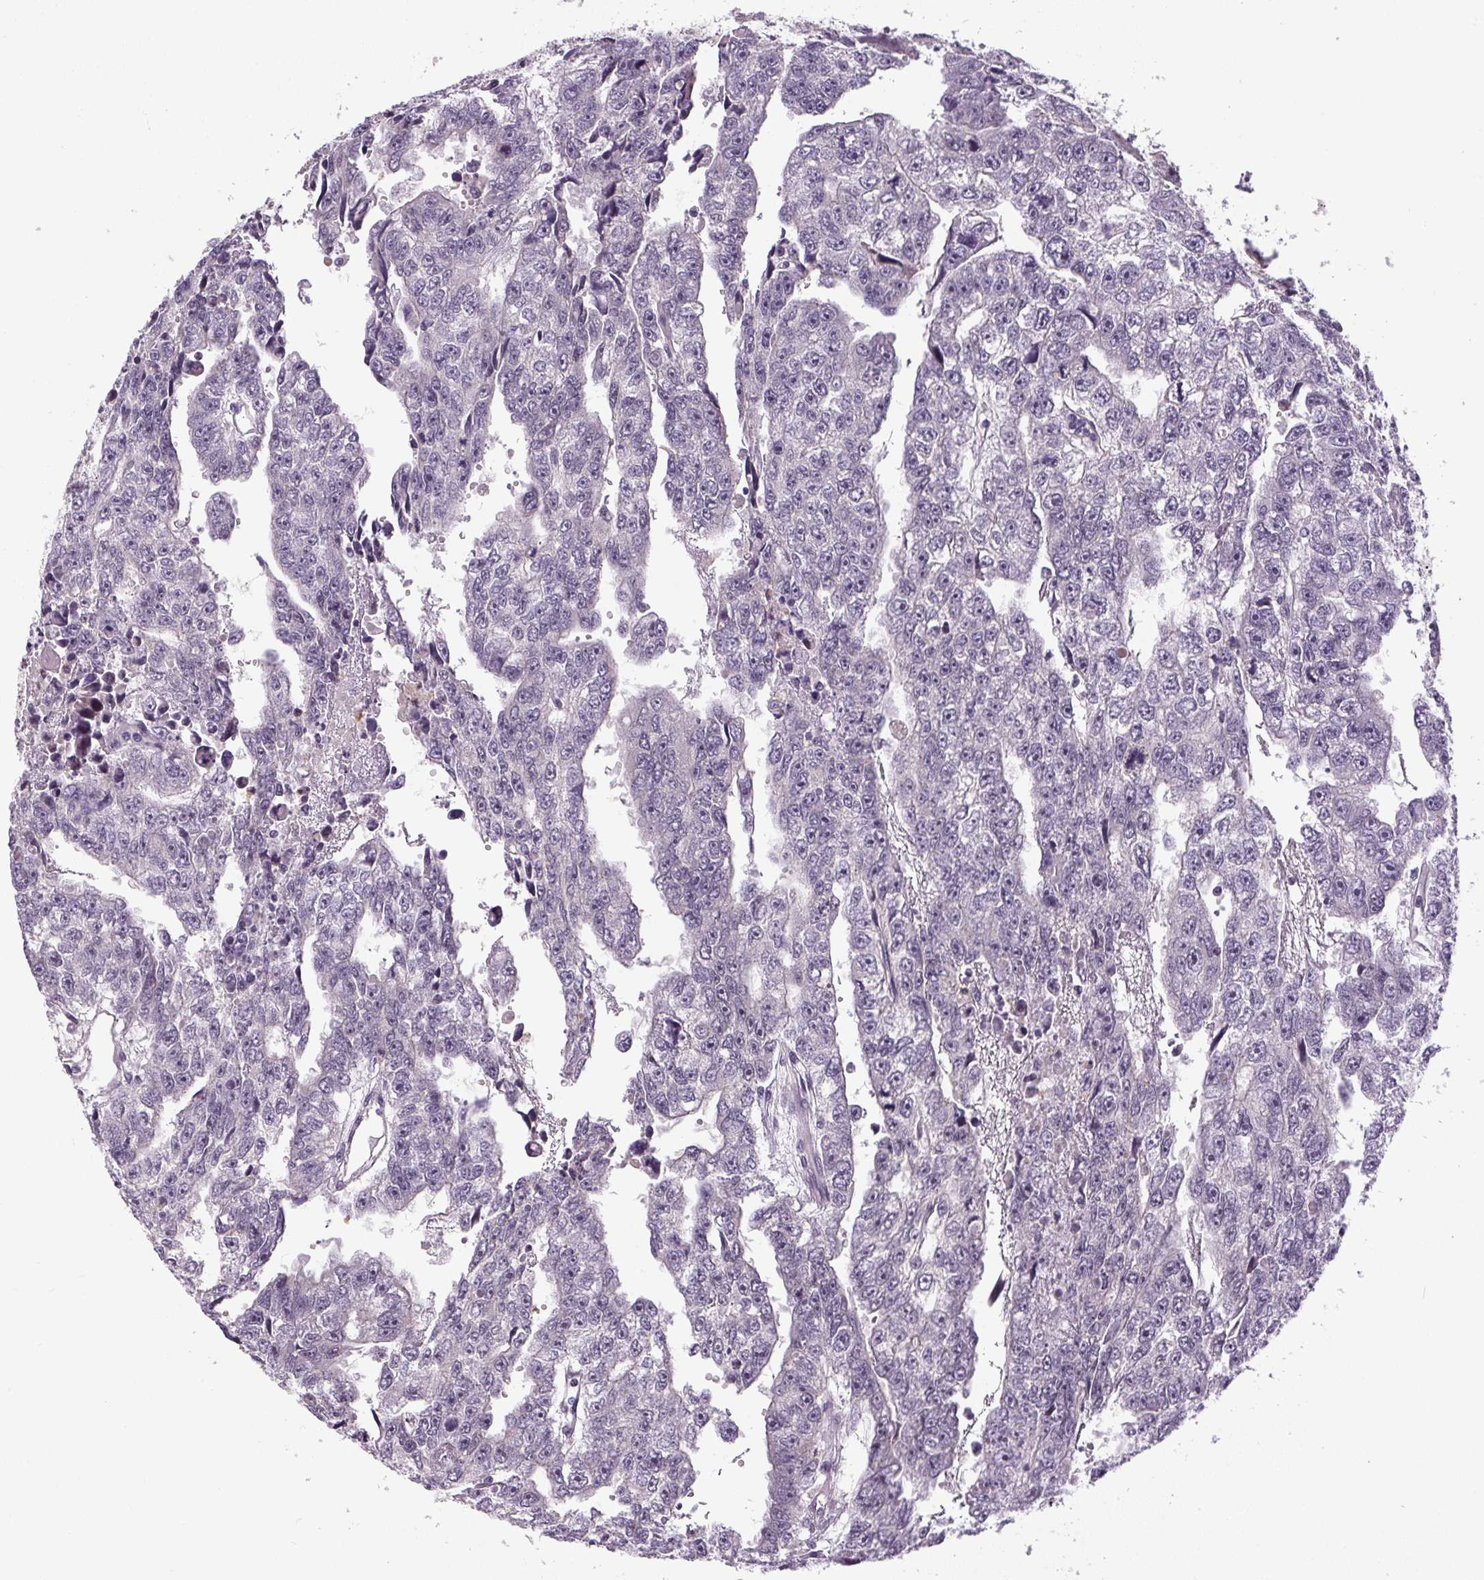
{"staining": {"intensity": "negative", "quantity": "none", "location": "none"}, "tissue": "testis cancer", "cell_type": "Tumor cells", "image_type": "cancer", "snomed": [{"axis": "morphology", "description": "Carcinoma, Embryonal, NOS"}, {"axis": "topography", "description": "Testis"}], "caption": "This micrograph is of testis cancer (embryonal carcinoma) stained with IHC to label a protein in brown with the nuclei are counter-stained blue. There is no staining in tumor cells.", "gene": "SGF29", "patient": {"sex": "male", "age": 20}}